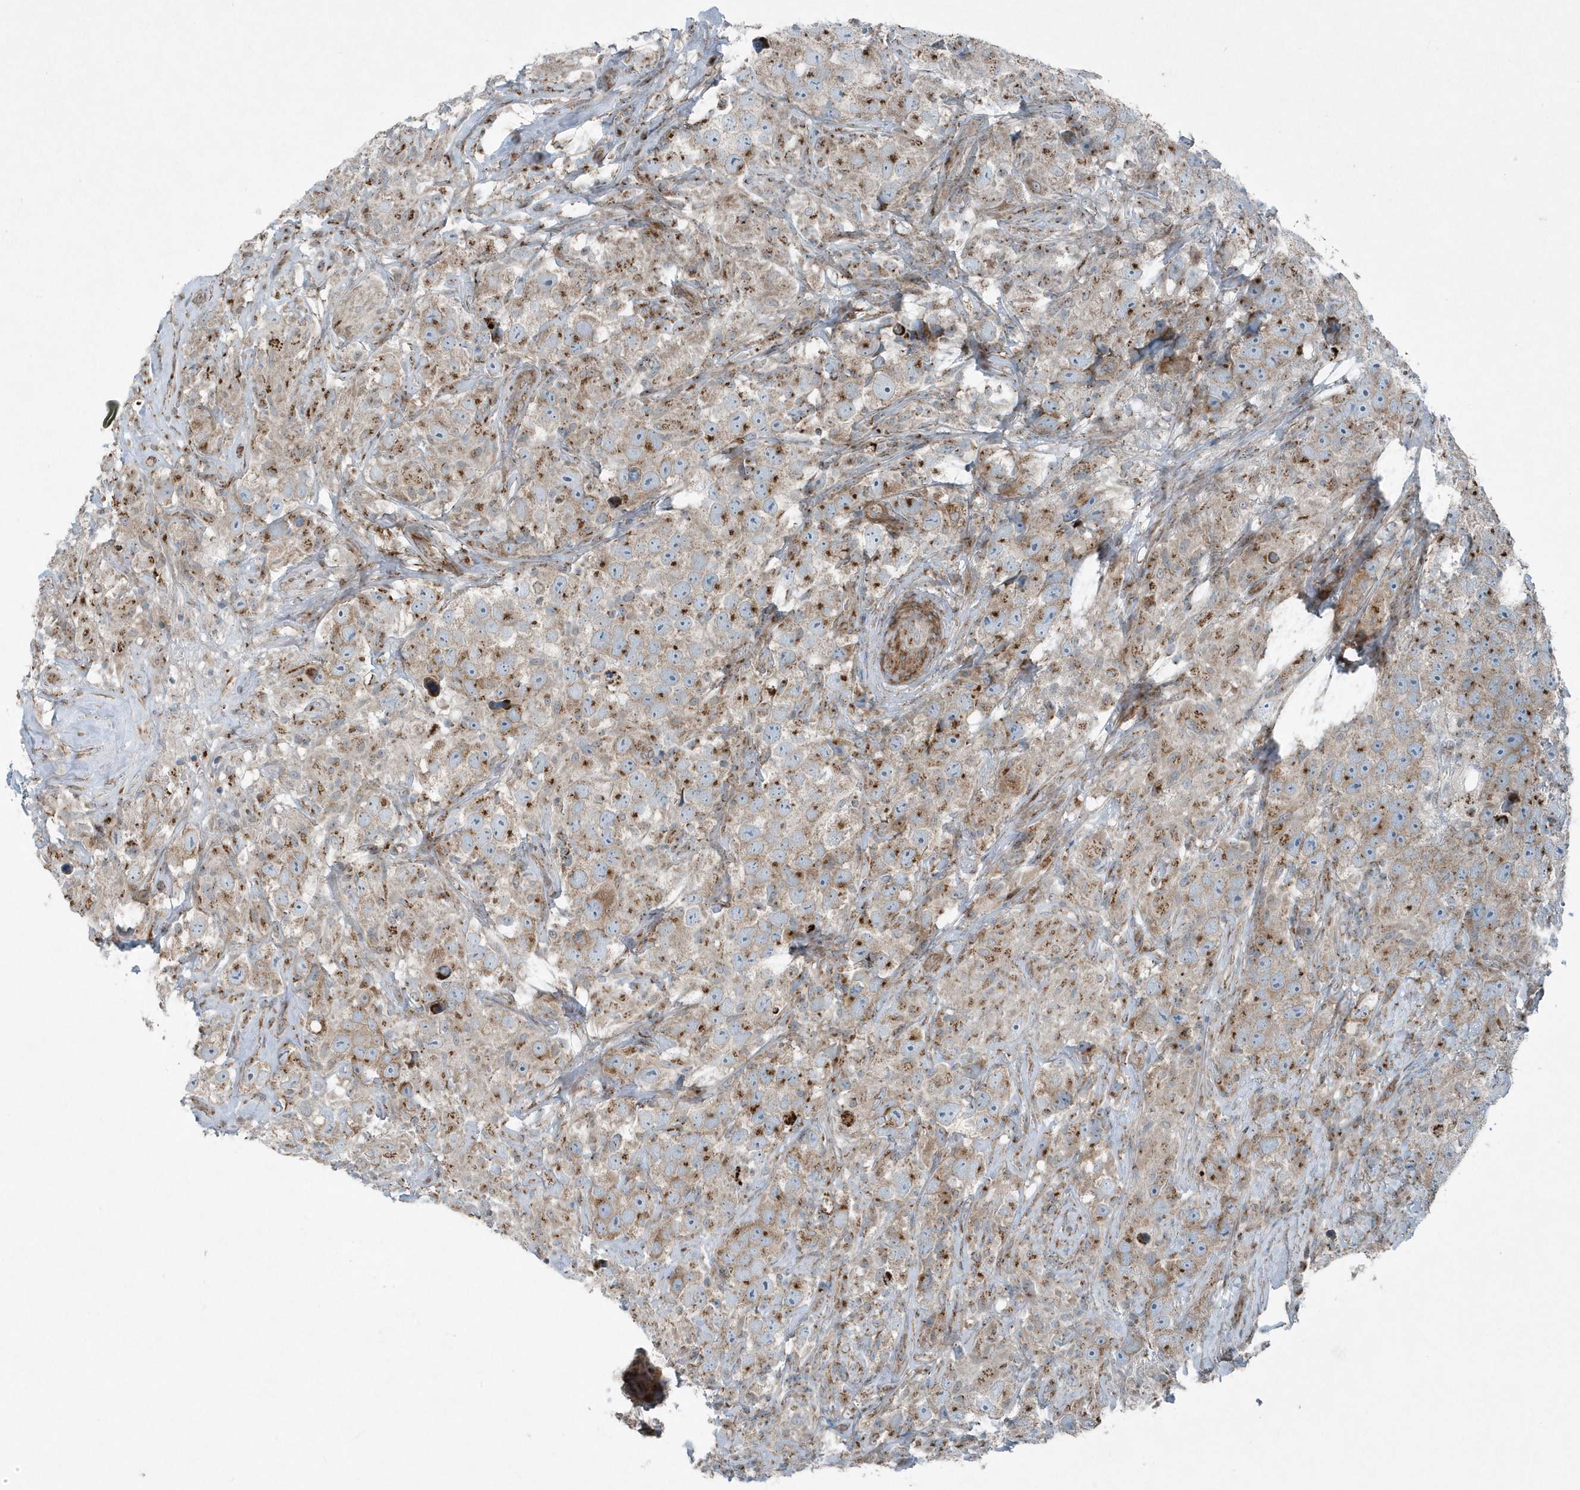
{"staining": {"intensity": "moderate", "quantity": "25%-75%", "location": "cytoplasmic/membranous"}, "tissue": "testis cancer", "cell_type": "Tumor cells", "image_type": "cancer", "snomed": [{"axis": "morphology", "description": "Seminoma, NOS"}, {"axis": "topography", "description": "Testis"}], "caption": "Moderate cytoplasmic/membranous expression is seen in about 25%-75% of tumor cells in testis seminoma.", "gene": "GCC2", "patient": {"sex": "male", "age": 49}}